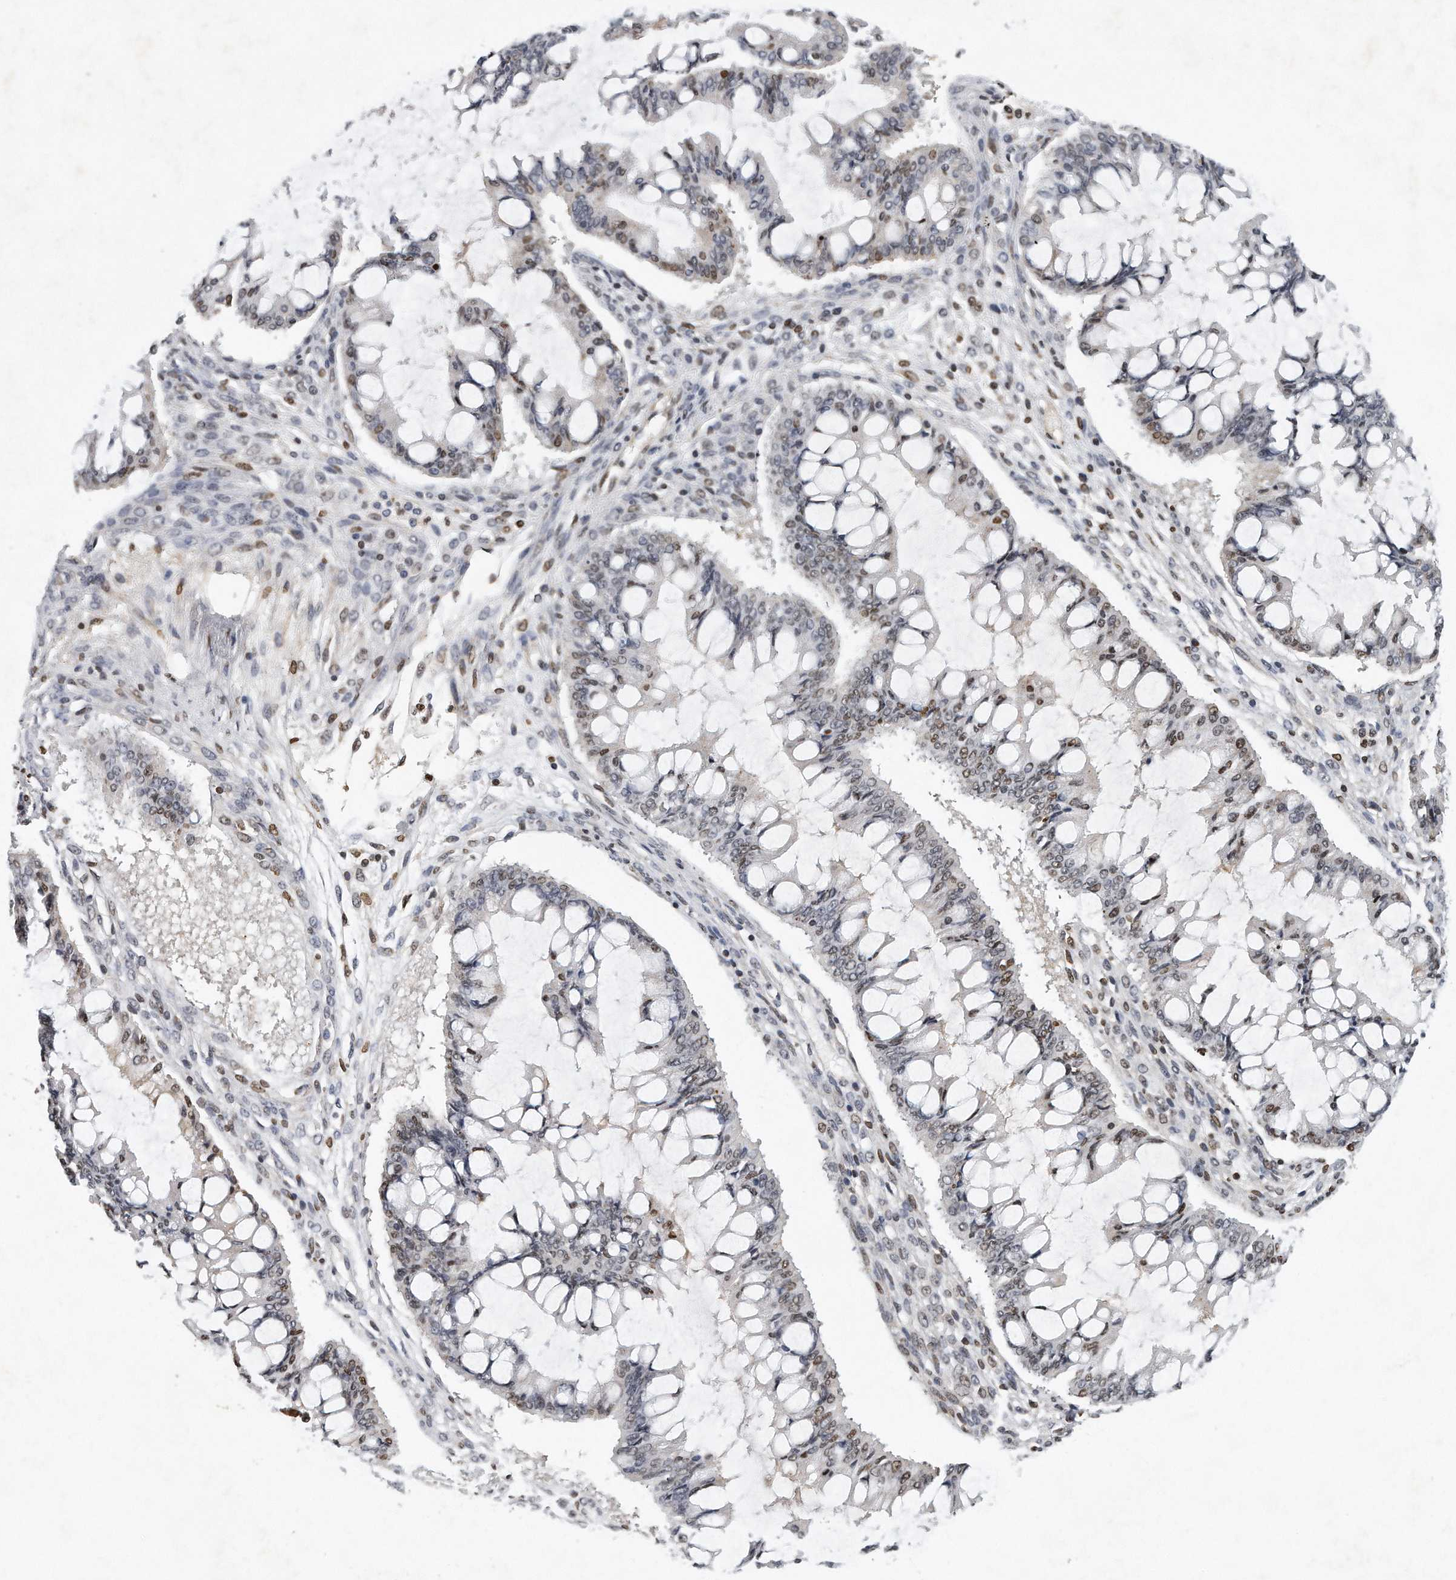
{"staining": {"intensity": "moderate", "quantity": "25%-75%", "location": "nuclear"}, "tissue": "ovarian cancer", "cell_type": "Tumor cells", "image_type": "cancer", "snomed": [{"axis": "morphology", "description": "Cystadenocarcinoma, mucinous, NOS"}, {"axis": "topography", "description": "Ovary"}], "caption": "Human ovarian cancer (mucinous cystadenocarcinoma) stained with a brown dye displays moderate nuclear positive staining in approximately 25%-75% of tumor cells.", "gene": "CTBP2", "patient": {"sex": "female", "age": 73}}